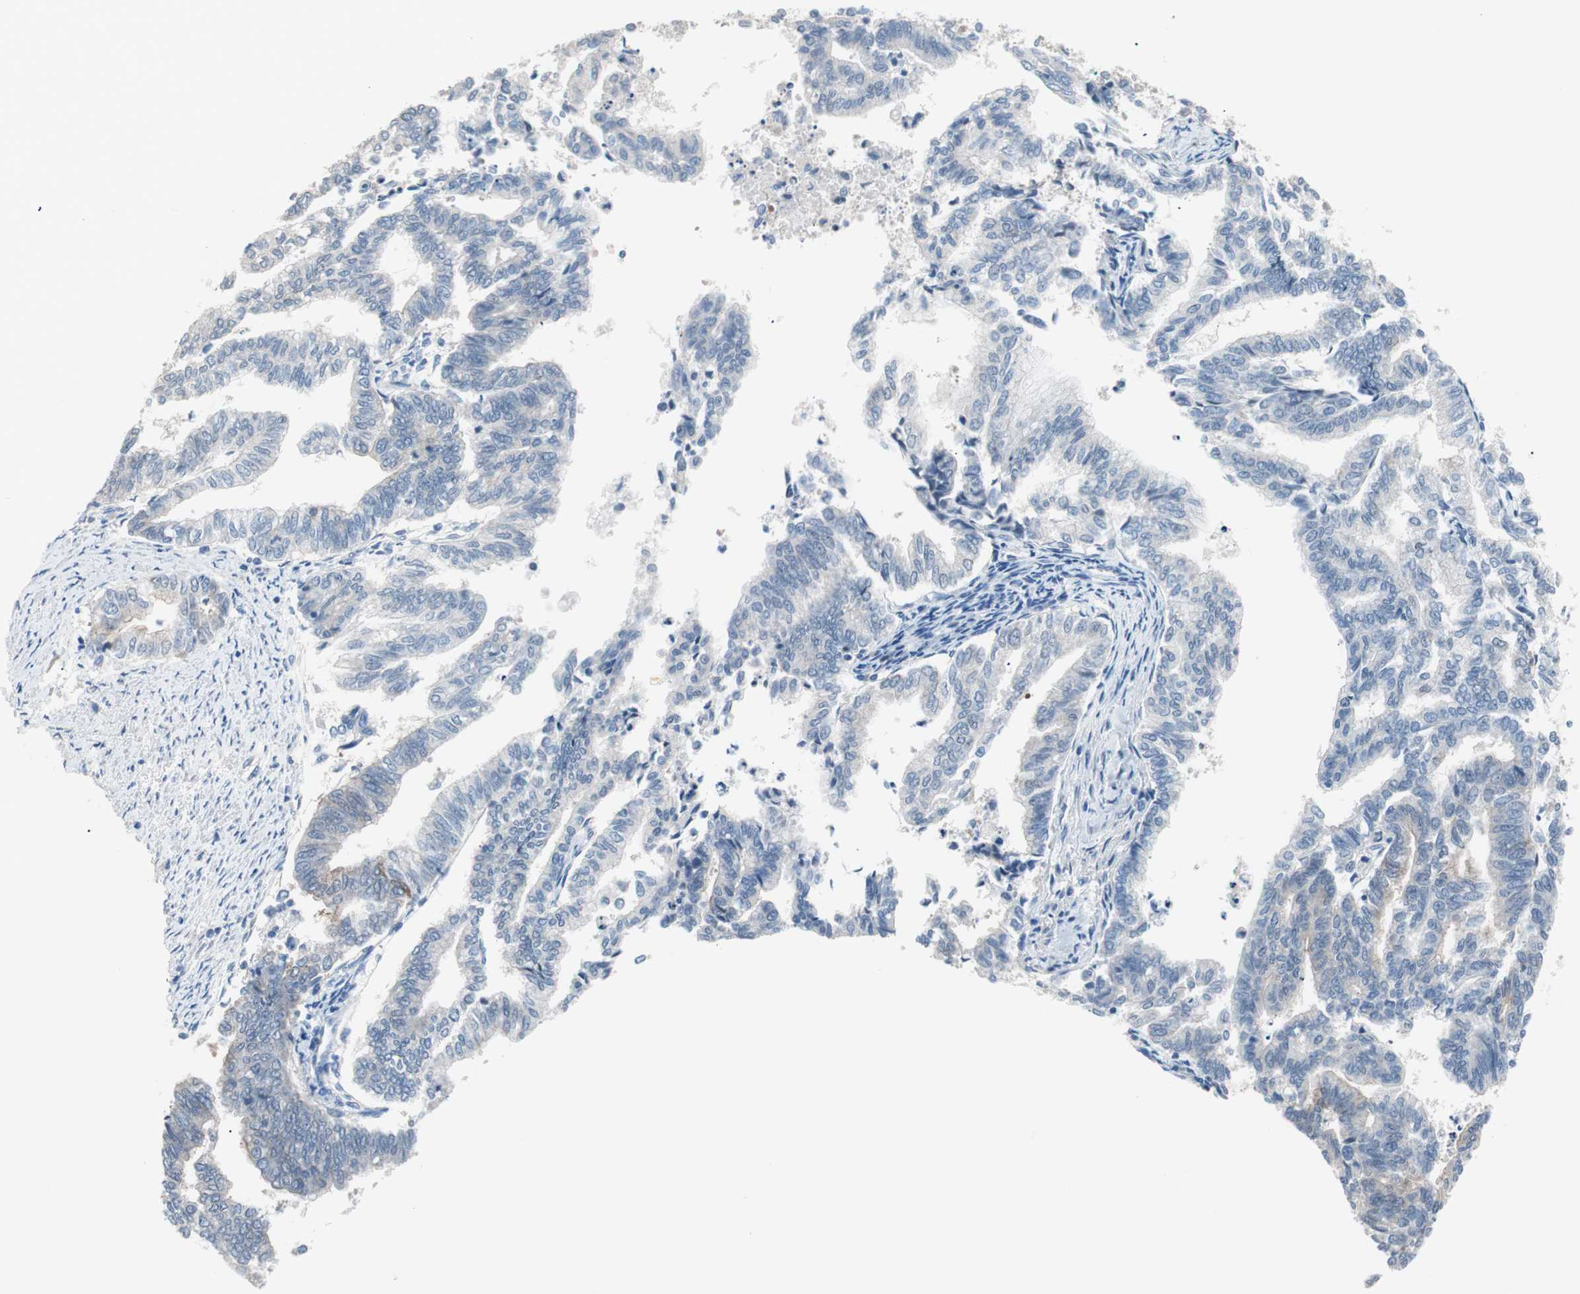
{"staining": {"intensity": "negative", "quantity": "none", "location": "none"}, "tissue": "endometrial cancer", "cell_type": "Tumor cells", "image_type": "cancer", "snomed": [{"axis": "morphology", "description": "Adenocarcinoma, NOS"}, {"axis": "topography", "description": "Endometrium"}], "caption": "Immunohistochemistry photomicrograph of neoplastic tissue: human endometrial cancer (adenocarcinoma) stained with DAB (3,3'-diaminobenzidine) exhibits no significant protein positivity in tumor cells. The staining is performed using DAB brown chromogen with nuclei counter-stained in using hematoxylin.", "gene": "VIL1", "patient": {"sex": "female", "age": 79}}